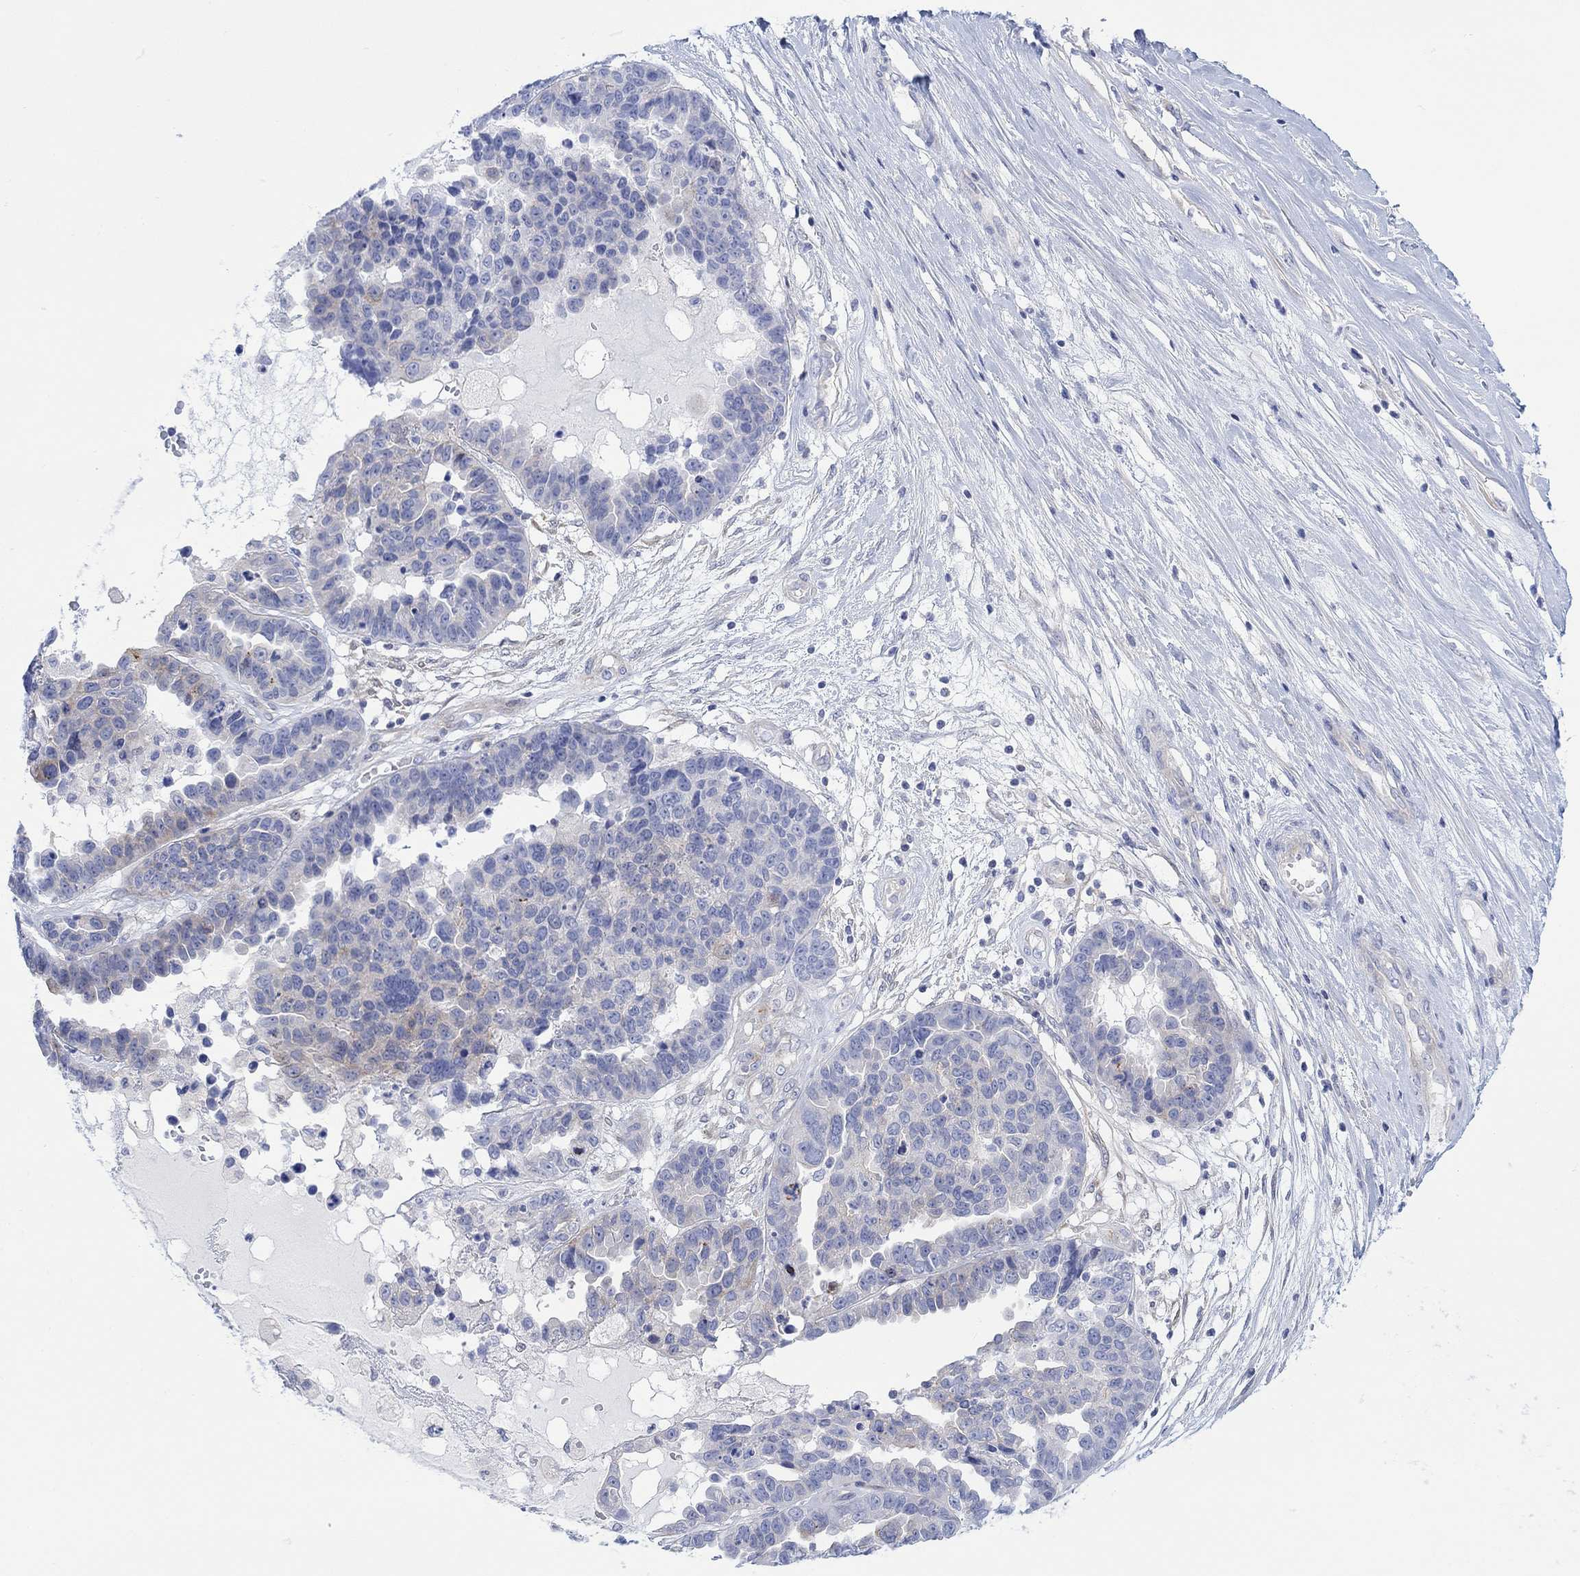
{"staining": {"intensity": "negative", "quantity": "none", "location": "none"}, "tissue": "ovarian cancer", "cell_type": "Tumor cells", "image_type": "cancer", "snomed": [{"axis": "morphology", "description": "Cystadenocarcinoma, serous, NOS"}, {"axis": "topography", "description": "Ovary"}], "caption": "Micrograph shows no significant protein expression in tumor cells of ovarian serous cystadenocarcinoma. (Immunohistochemistry, brightfield microscopy, high magnification).", "gene": "TLDC2", "patient": {"sex": "female", "age": 87}}